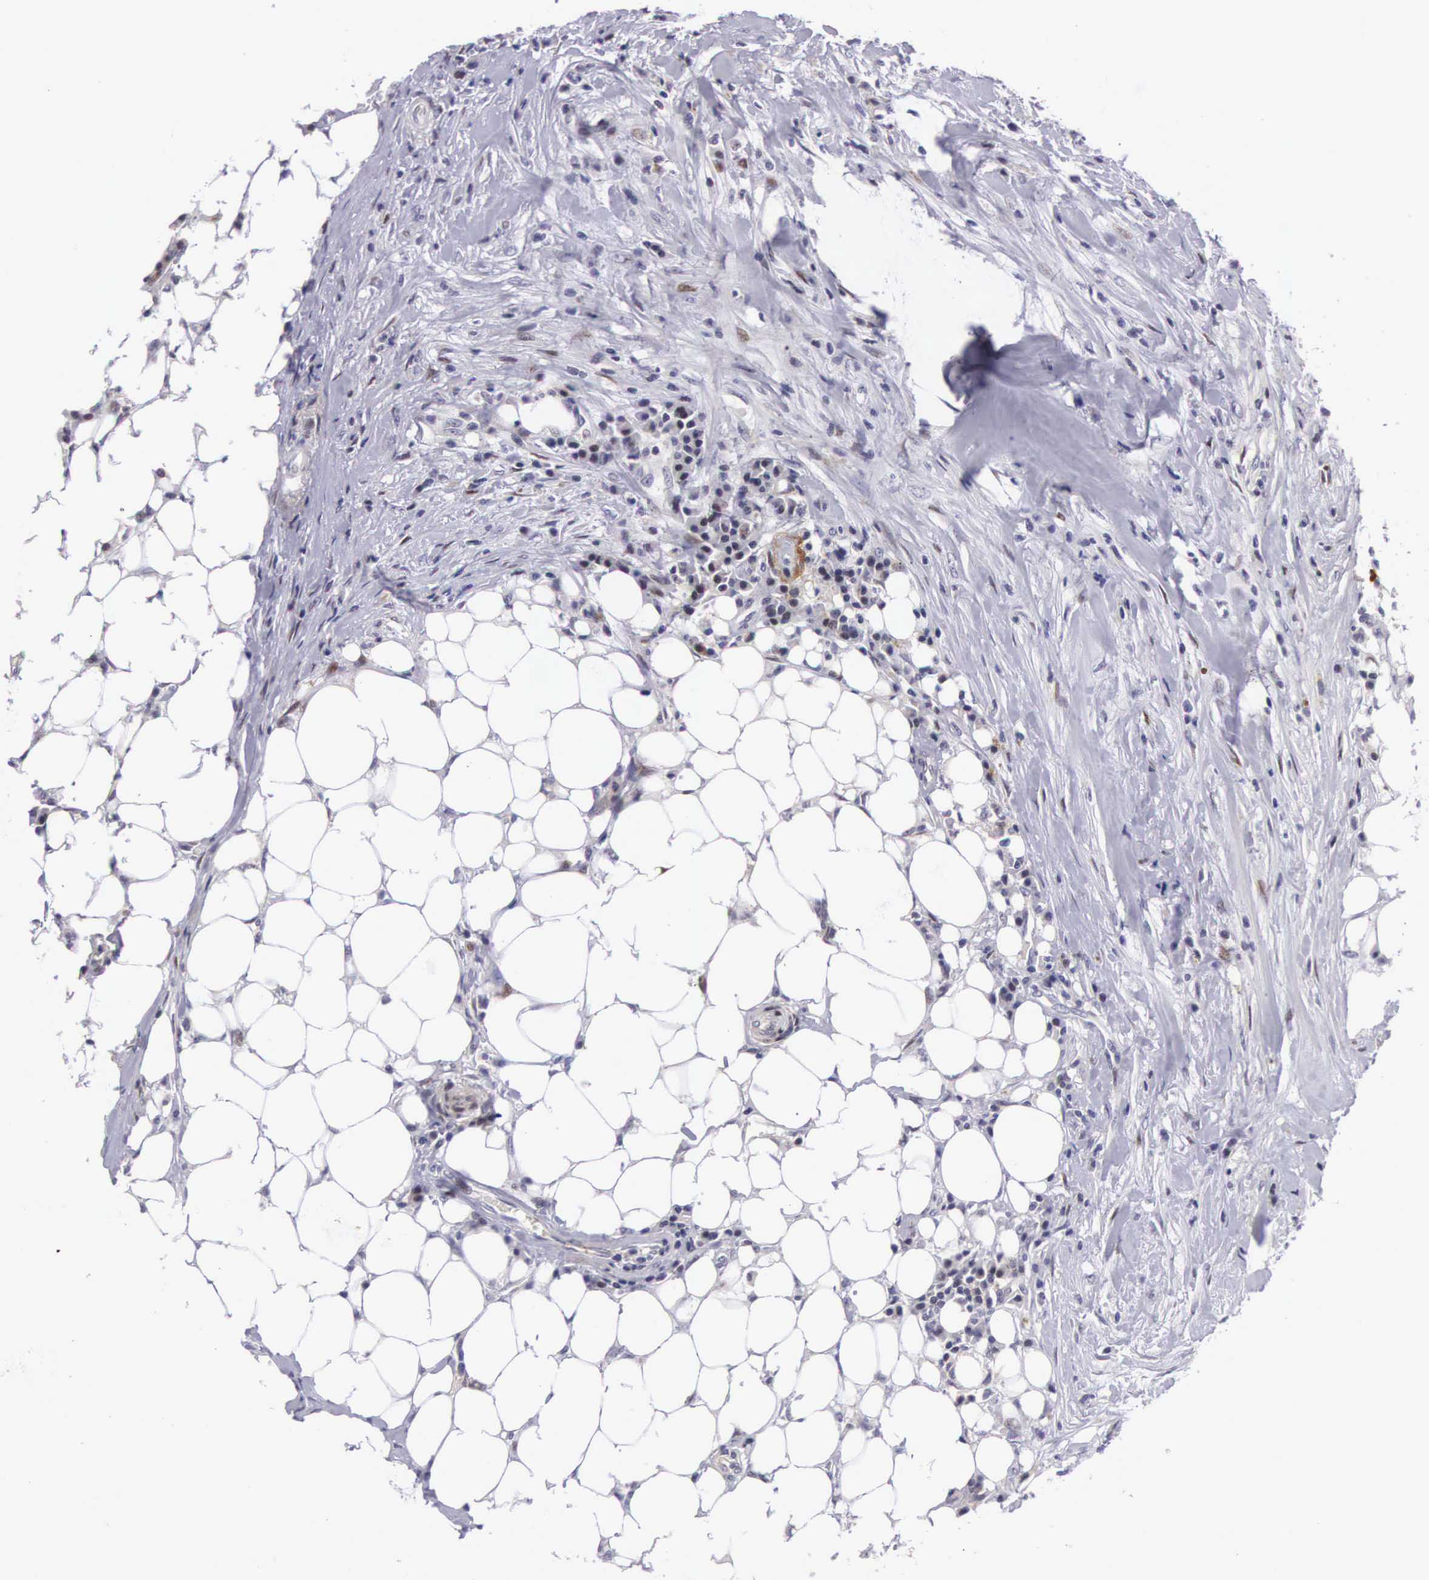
{"staining": {"intensity": "moderate", "quantity": ">75%", "location": "cytoplasmic/membranous,nuclear"}, "tissue": "colorectal cancer", "cell_type": "Tumor cells", "image_type": "cancer", "snomed": [{"axis": "morphology", "description": "Adenocarcinoma, NOS"}, {"axis": "topography", "description": "Colon"}], "caption": "IHC staining of colorectal adenocarcinoma, which demonstrates medium levels of moderate cytoplasmic/membranous and nuclear staining in approximately >75% of tumor cells indicating moderate cytoplasmic/membranous and nuclear protein positivity. The staining was performed using DAB (3,3'-diaminobenzidine) (brown) for protein detection and nuclei were counterstained in hematoxylin (blue).", "gene": "EMID1", "patient": {"sex": "female", "age": 70}}